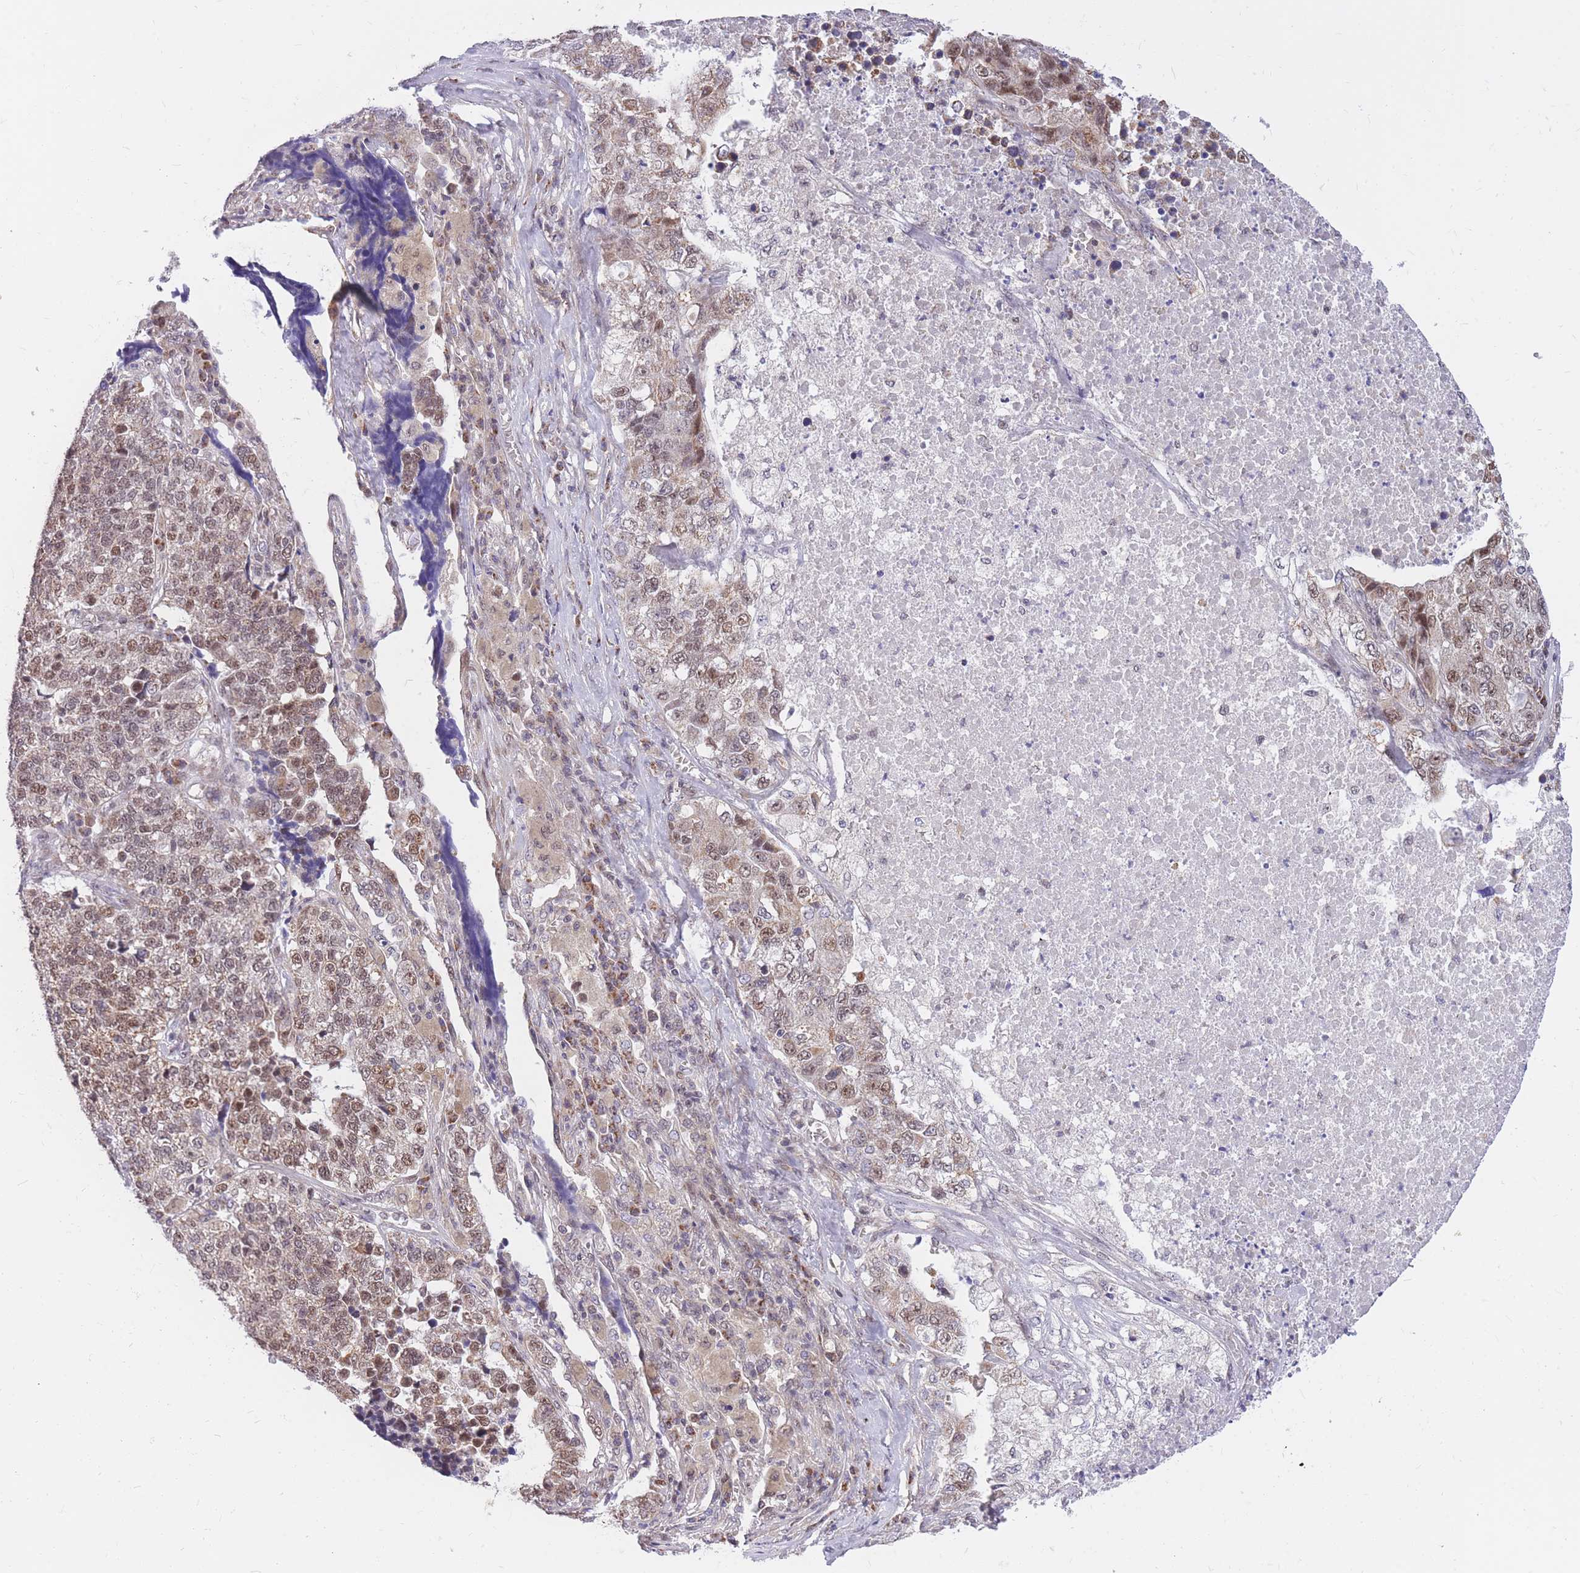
{"staining": {"intensity": "weak", "quantity": ">75%", "location": "nuclear"}, "tissue": "lung cancer", "cell_type": "Tumor cells", "image_type": "cancer", "snomed": [{"axis": "morphology", "description": "Adenocarcinoma, NOS"}, {"axis": "topography", "description": "Lung"}], "caption": "Human lung cancer (adenocarcinoma) stained for a protein (brown) displays weak nuclear positive staining in about >75% of tumor cells.", "gene": "MINDY2", "patient": {"sex": "male", "age": 49}}